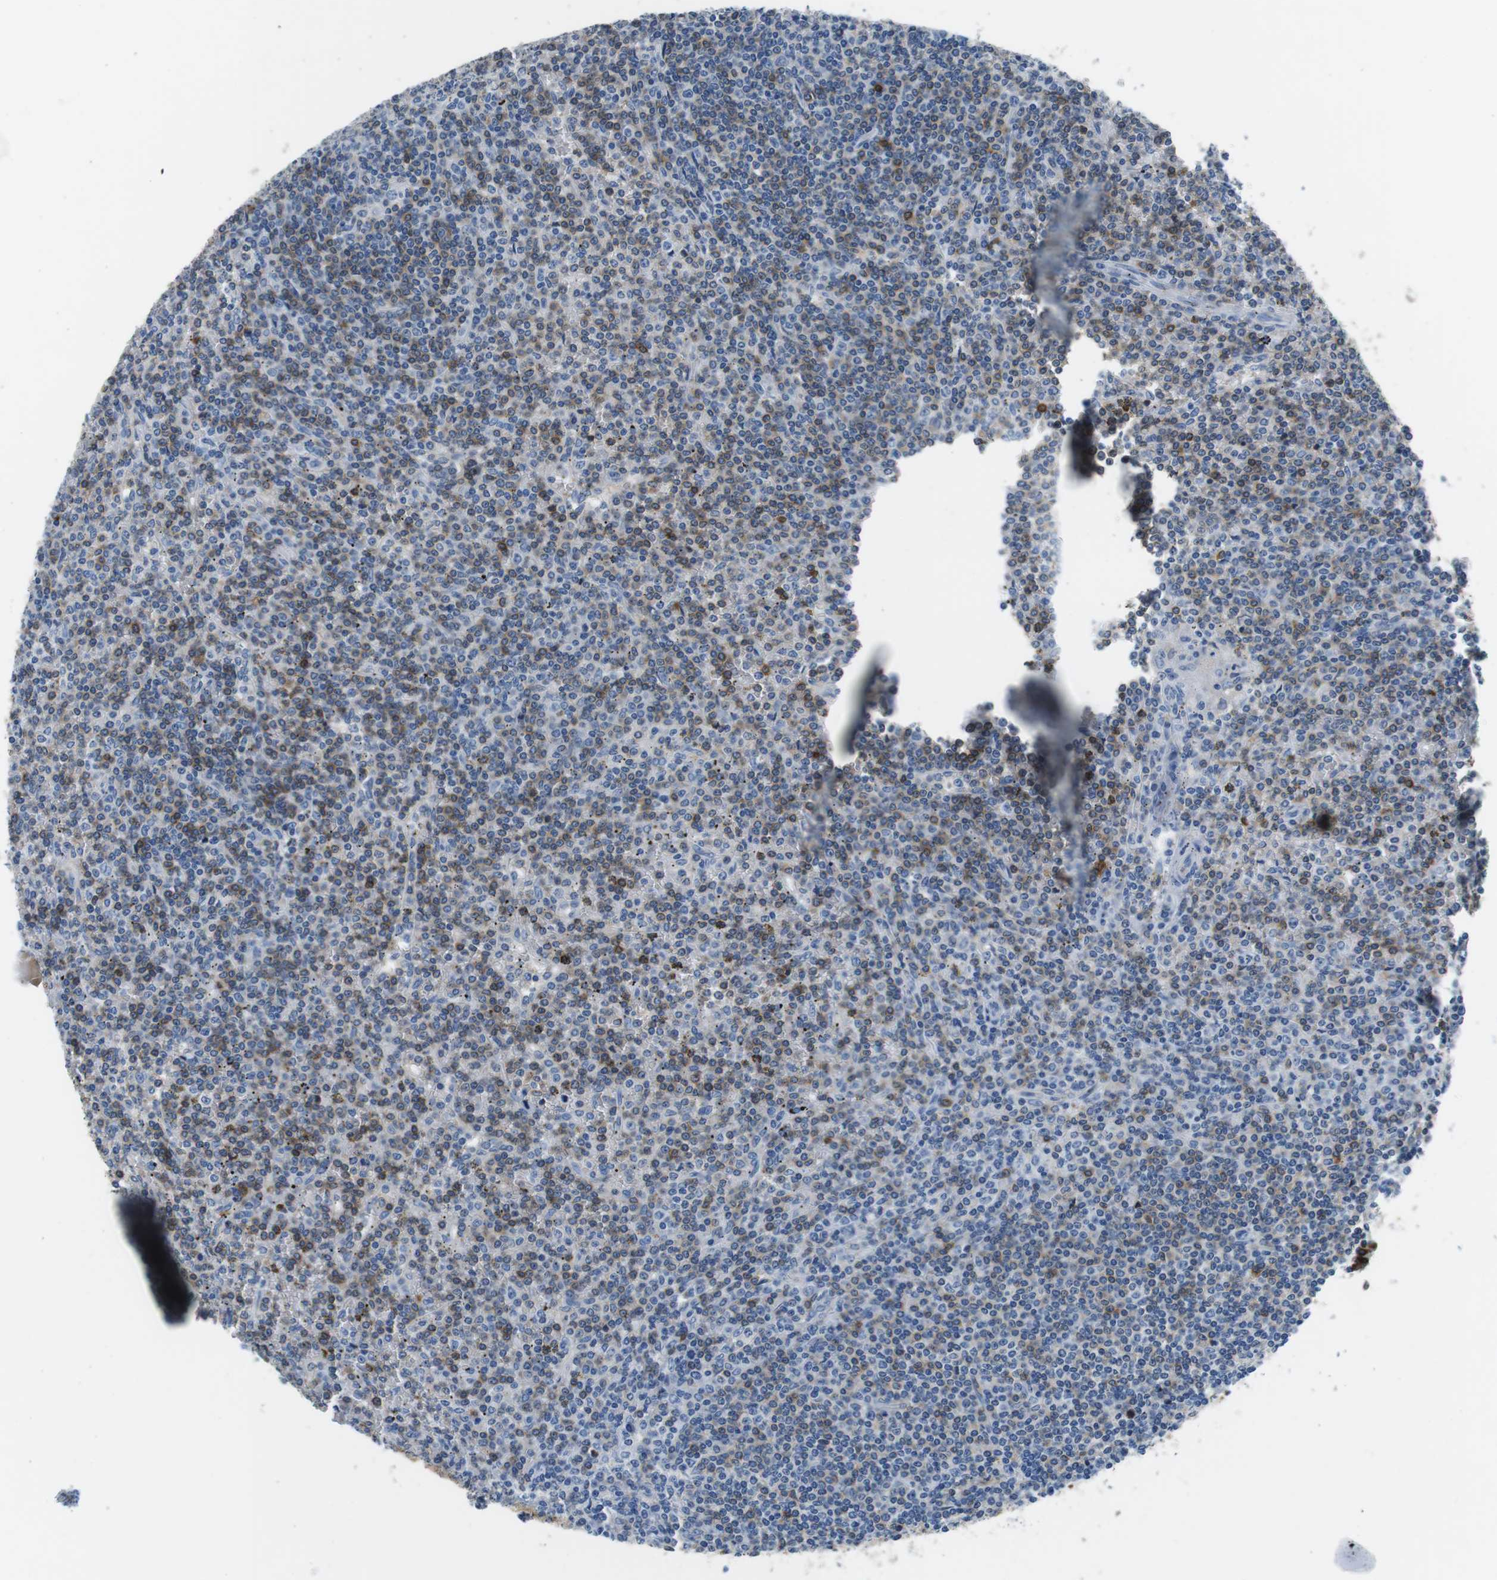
{"staining": {"intensity": "weak", "quantity": "<25%", "location": "cytoplasmic/membranous"}, "tissue": "lymphoma", "cell_type": "Tumor cells", "image_type": "cancer", "snomed": [{"axis": "morphology", "description": "Malignant lymphoma, non-Hodgkin's type, Low grade"}, {"axis": "topography", "description": "Spleen"}], "caption": "Low-grade malignant lymphoma, non-Hodgkin's type stained for a protein using immunohistochemistry (IHC) shows no positivity tumor cells.", "gene": "IGHD", "patient": {"sex": "female", "age": 19}}